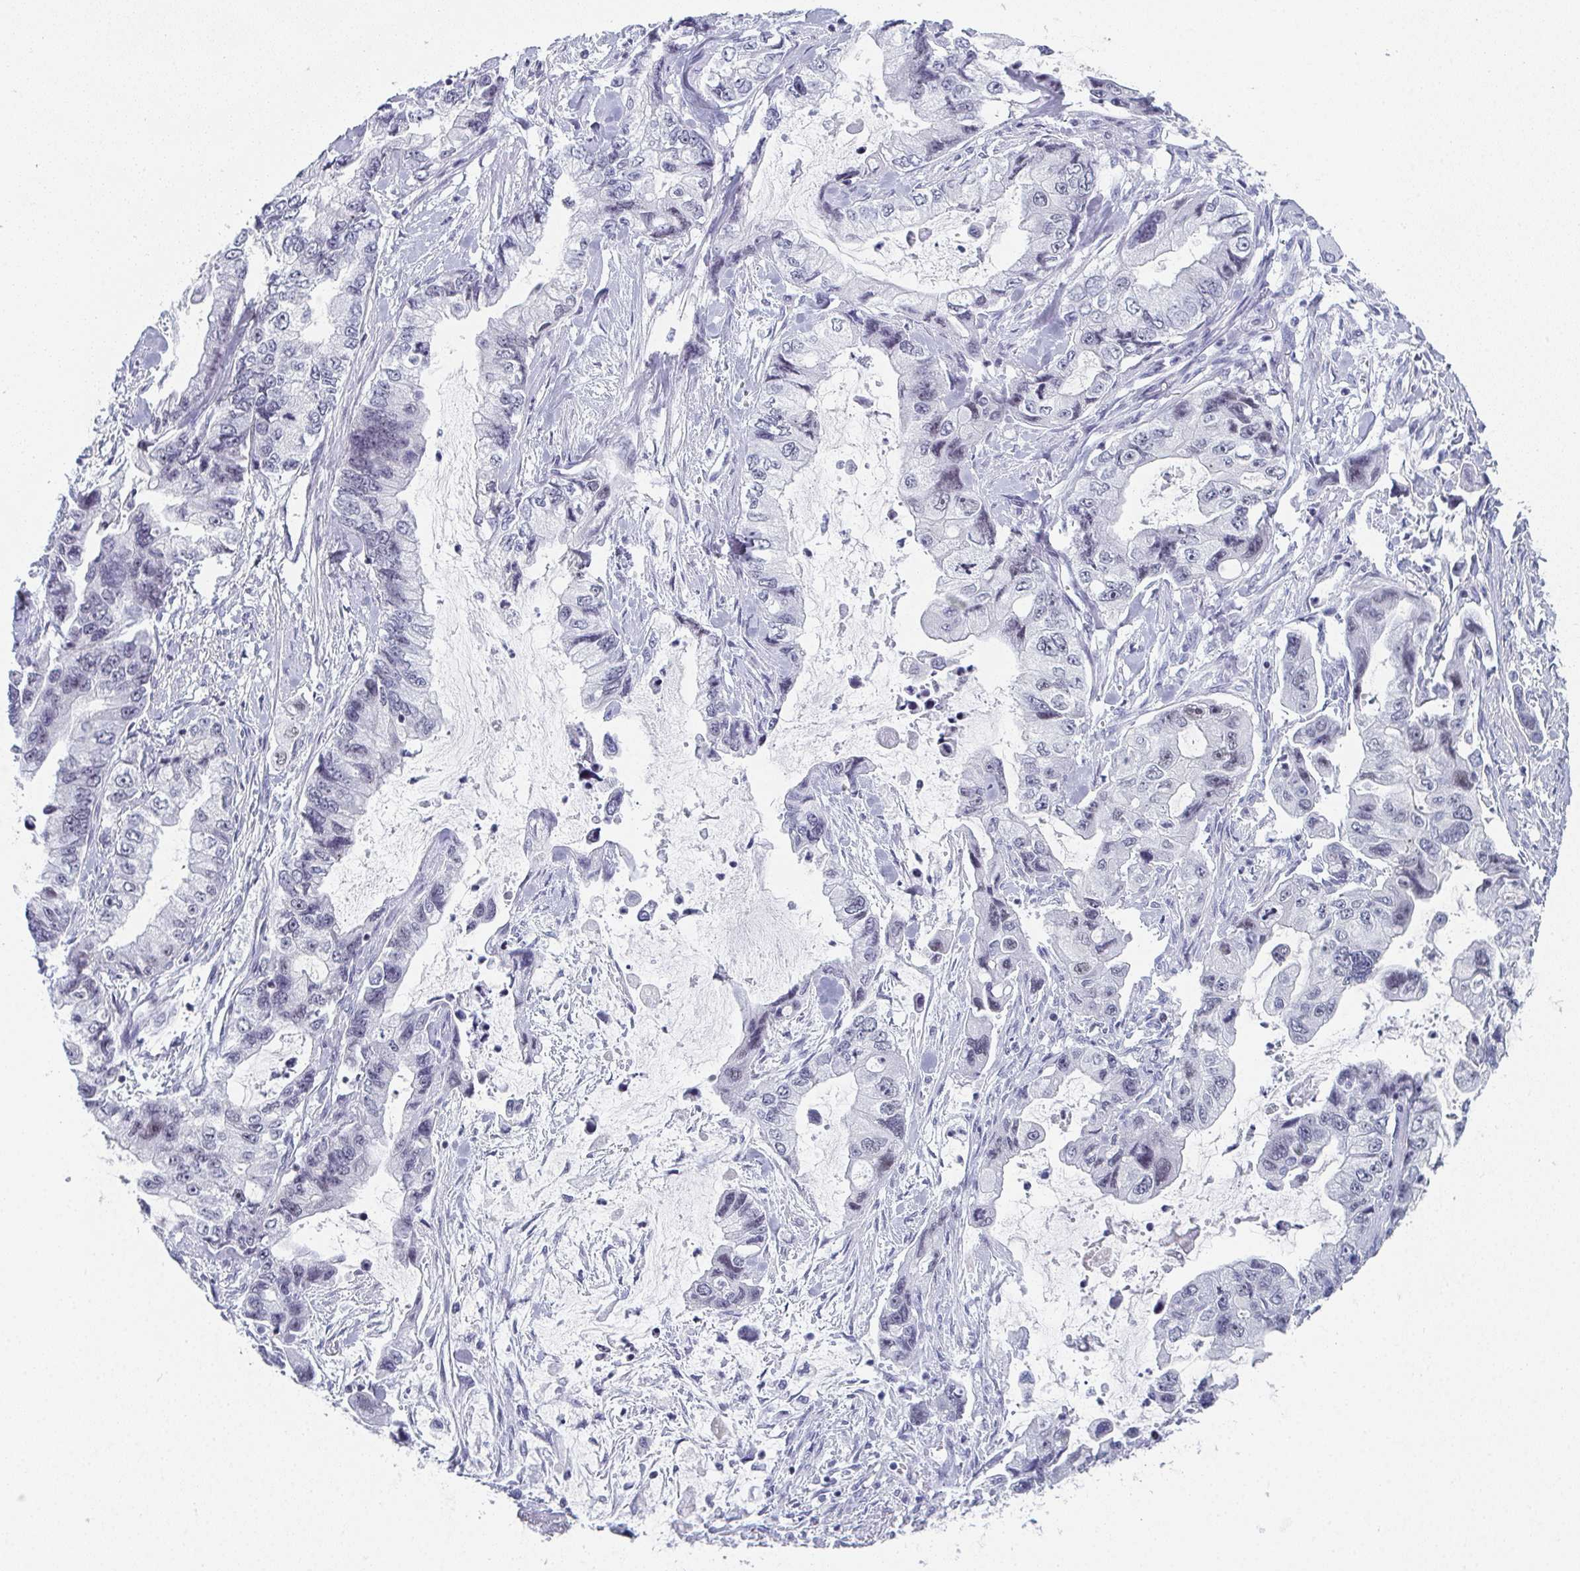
{"staining": {"intensity": "negative", "quantity": "none", "location": "none"}, "tissue": "stomach cancer", "cell_type": "Tumor cells", "image_type": "cancer", "snomed": [{"axis": "morphology", "description": "Adenocarcinoma, NOS"}, {"axis": "topography", "description": "Pancreas"}, {"axis": "topography", "description": "Stomach, upper"}, {"axis": "topography", "description": "Stomach"}], "caption": "The IHC micrograph has no significant staining in tumor cells of stomach cancer (adenocarcinoma) tissue.", "gene": "PYCR3", "patient": {"sex": "male", "age": 77}}